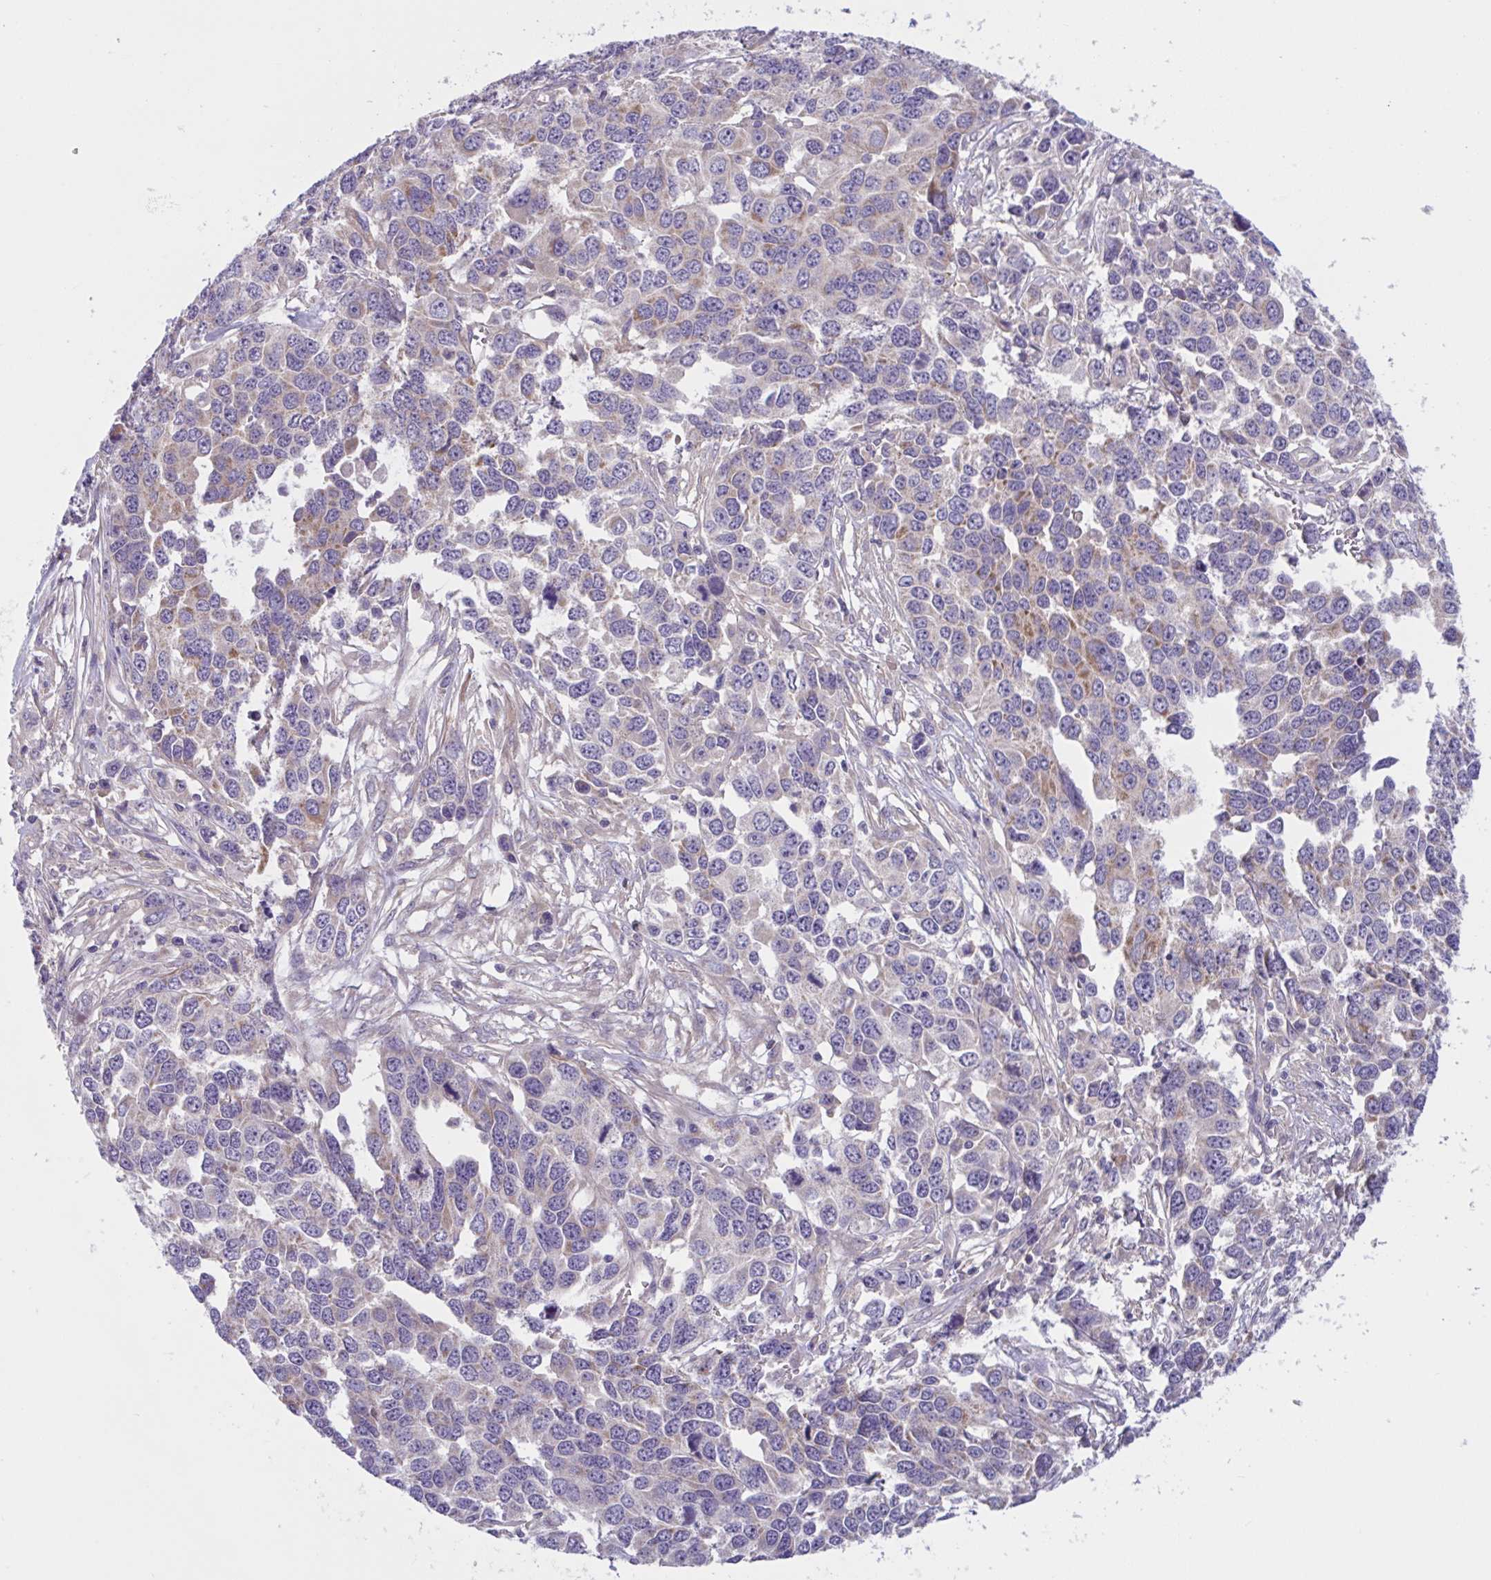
{"staining": {"intensity": "weak", "quantity": "<25%", "location": "cytoplasmic/membranous"}, "tissue": "ovarian cancer", "cell_type": "Tumor cells", "image_type": "cancer", "snomed": [{"axis": "morphology", "description": "Cystadenocarcinoma, serous, NOS"}, {"axis": "topography", "description": "Ovary"}], "caption": "Immunohistochemistry image of neoplastic tissue: human ovarian cancer stained with DAB (3,3'-diaminobenzidine) demonstrates no significant protein positivity in tumor cells.", "gene": "WNT9B", "patient": {"sex": "female", "age": 76}}